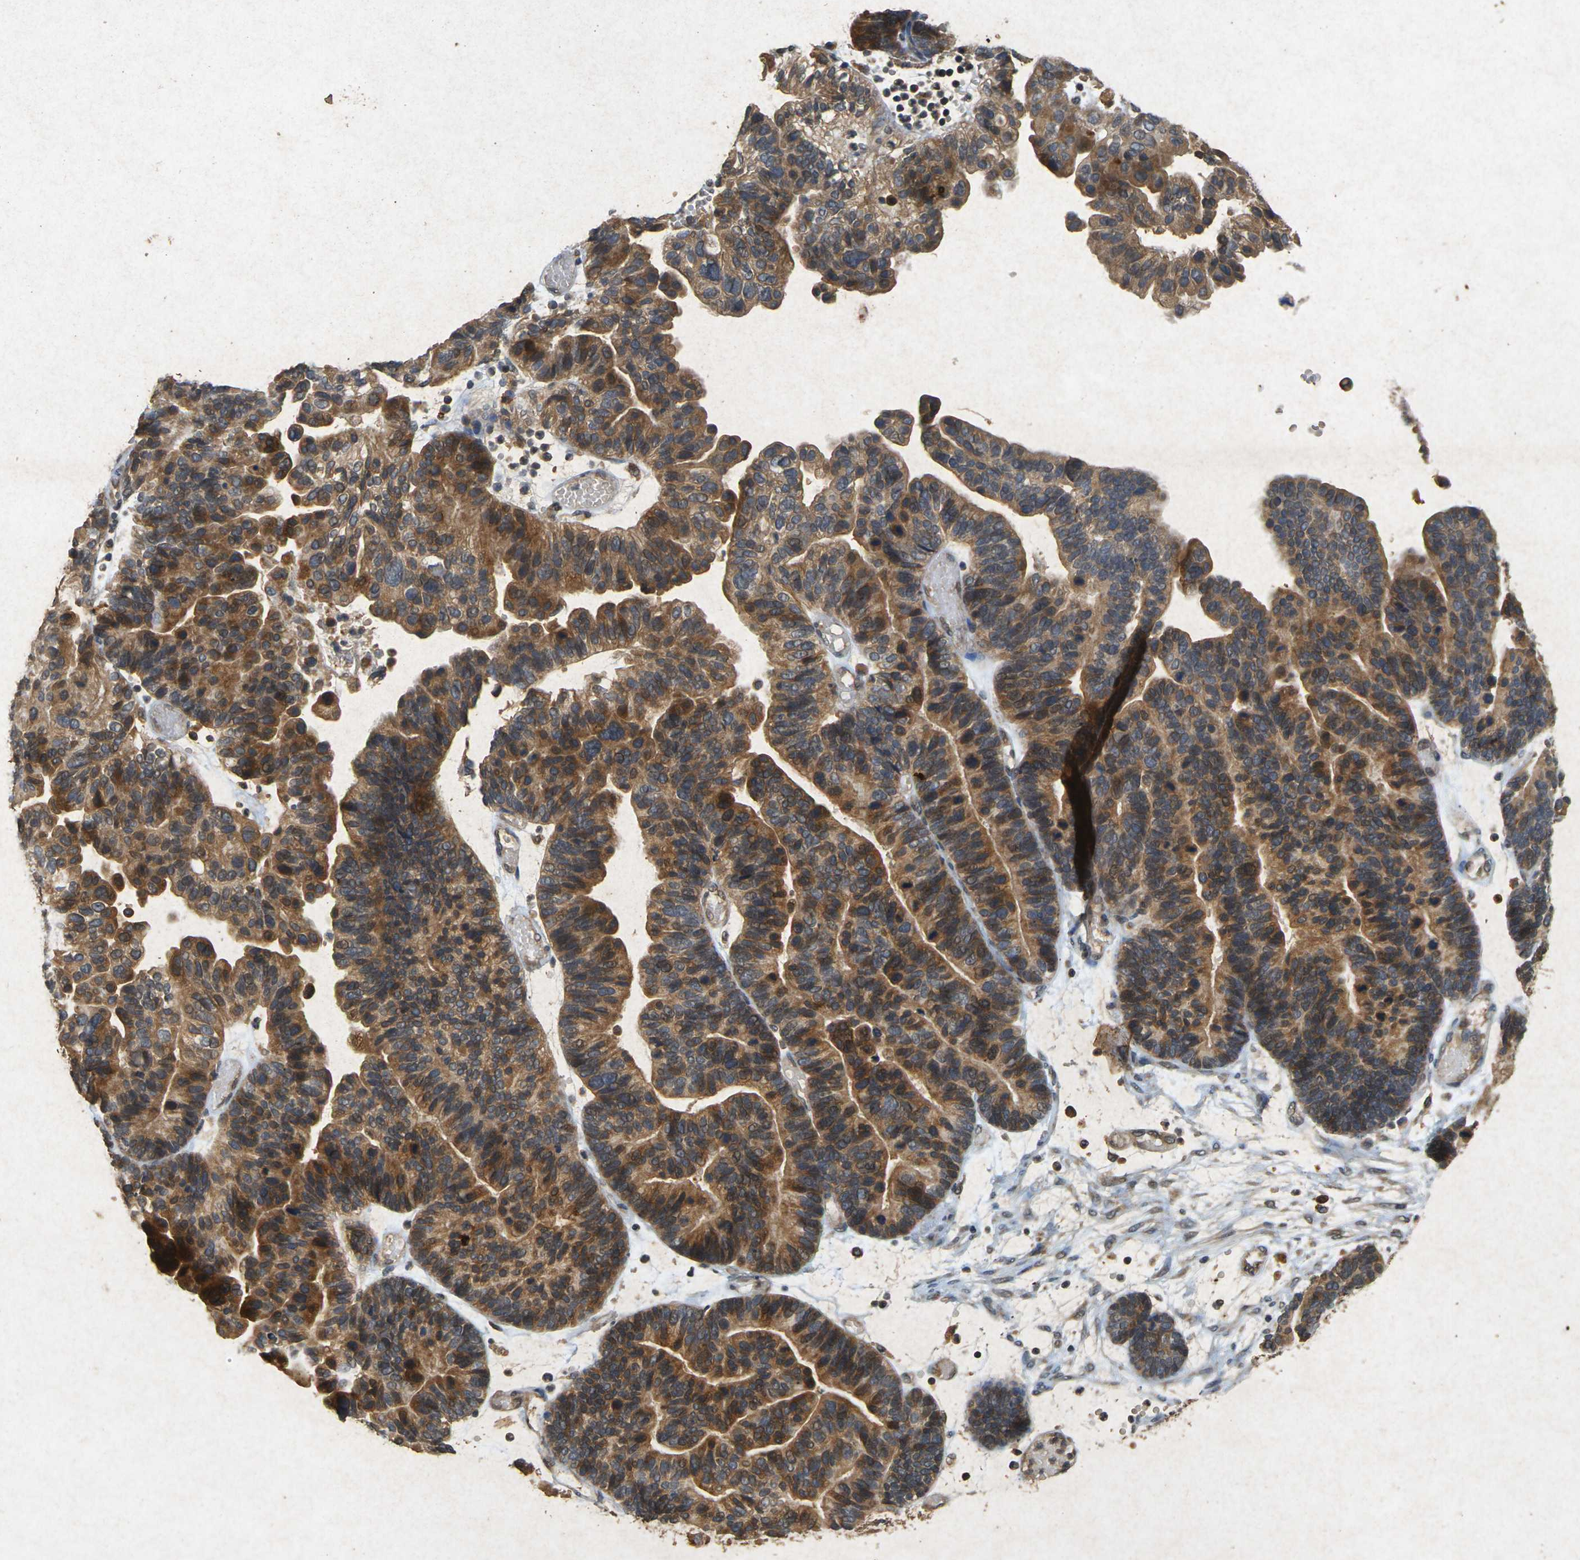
{"staining": {"intensity": "moderate", "quantity": ">75%", "location": "cytoplasmic/membranous"}, "tissue": "ovarian cancer", "cell_type": "Tumor cells", "image_type": "cancer", "snomed": [{"axis": "morphology", "description": "Cystadenocarcinoma, serous, NOS"}, {"axis": "topography", "description": "Ovary"}], "caption": "DAB (3,3'-diaminobenzidine) immunohistochemical staining of human ovarian cancer (serous cystadenocarcinoma) reveals moderate cytoplasmic/membranous protein positivity in about >75% of tumor cells.", "gene": "ERN1", "patient": {"sex": "female", "age": 56}}